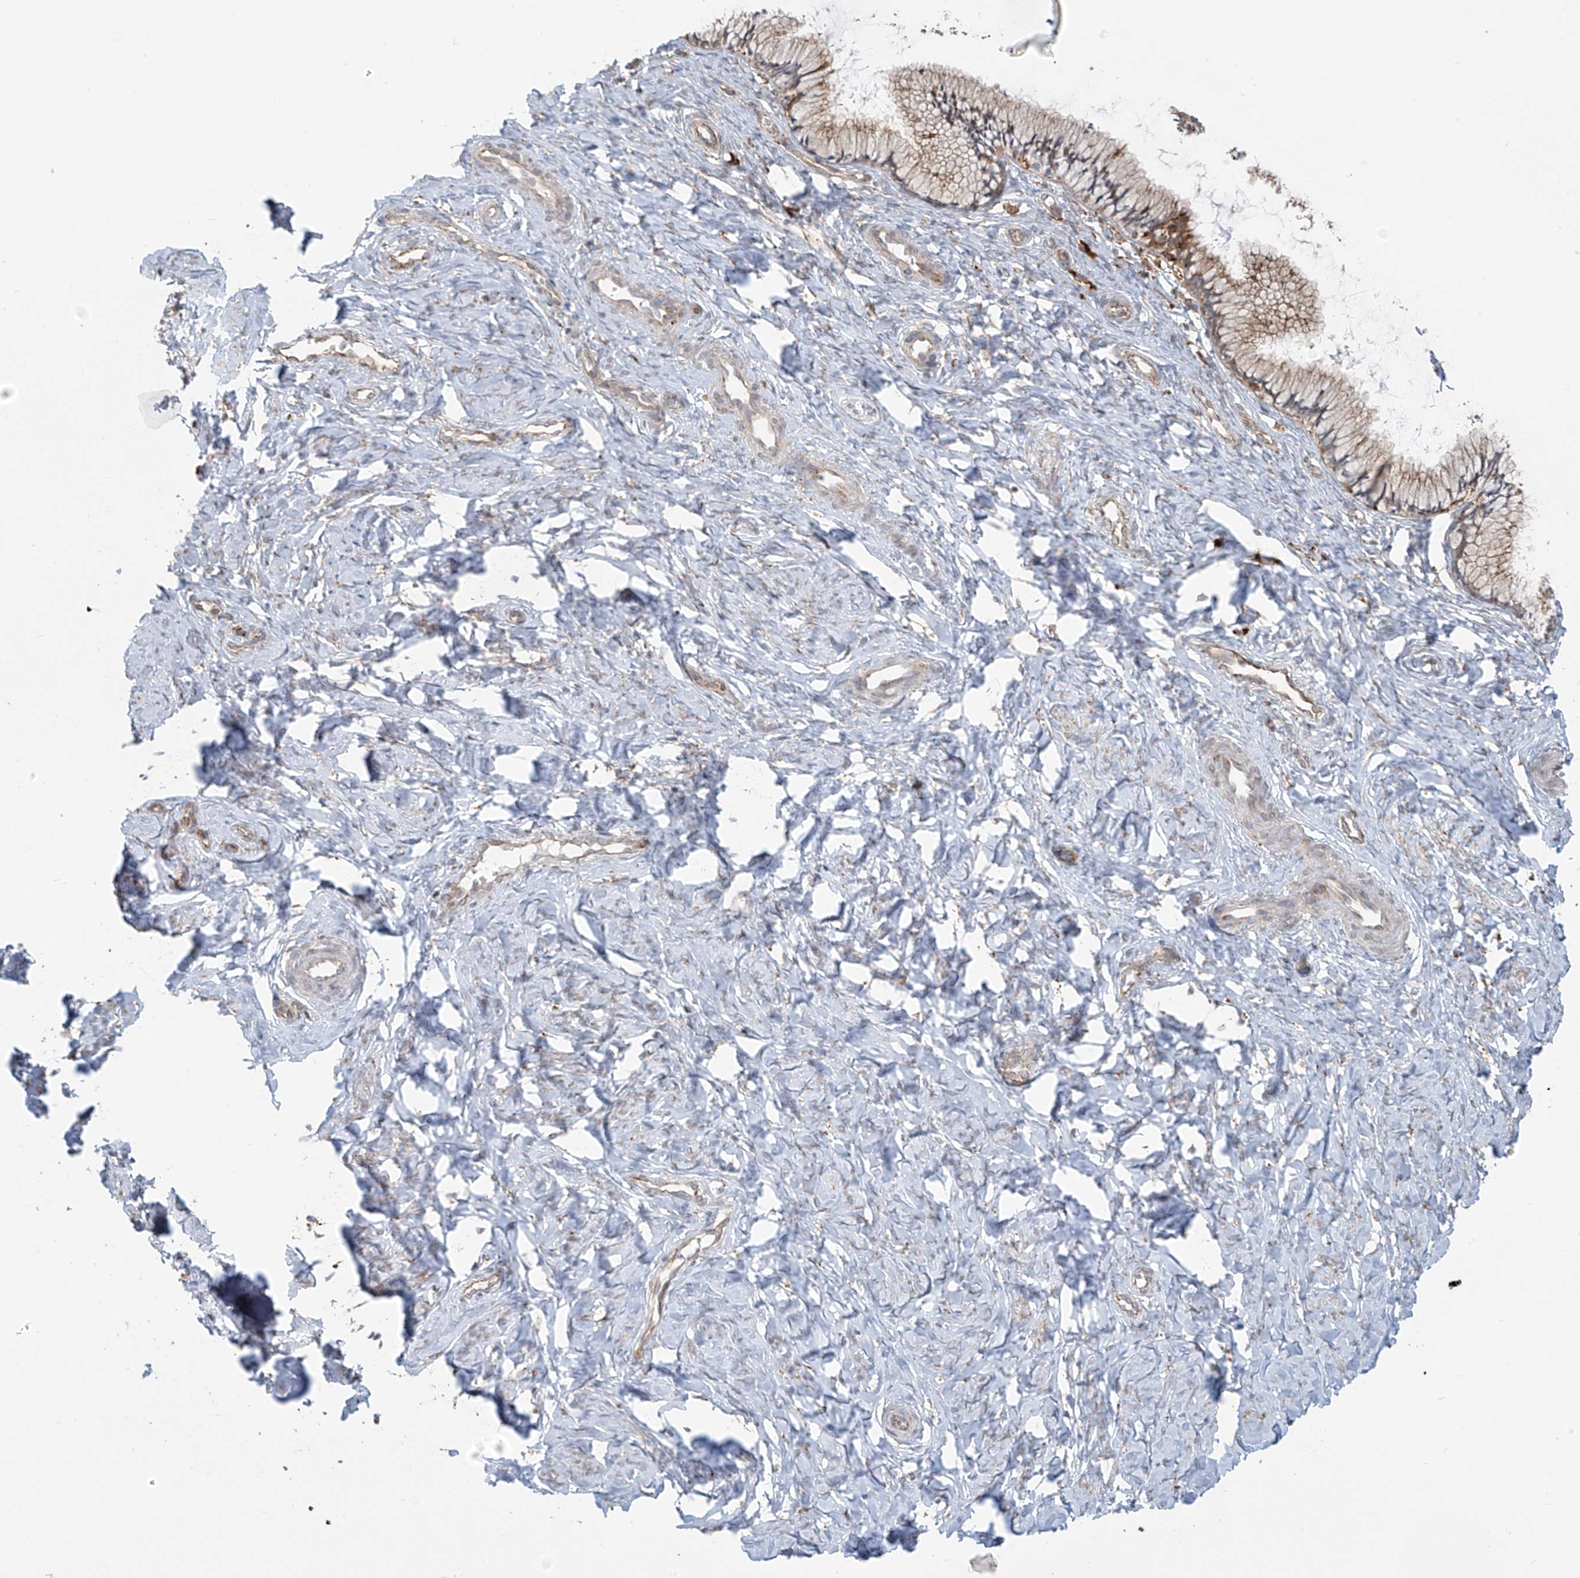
{"staining": {"intensity": "weak", "quantity": ">75%", "location": "cytoplasmic/membranous"}, "tissue": "cervix", "cell_type": "Glandular cells", "image_type": "normal", "snomed": [{"axis": "morphology", "description": "Normal tissue, NOS"}, {"axis": "topography", "description": "Cervix"}], "caption": "IHC (DAB) staining of normal cervix shows weak cytoplasmic/membranous protein positivity in about >75% of glandular cells.", "gene": "KATNIP", "patient": {"sex": "female", "age": 27}}